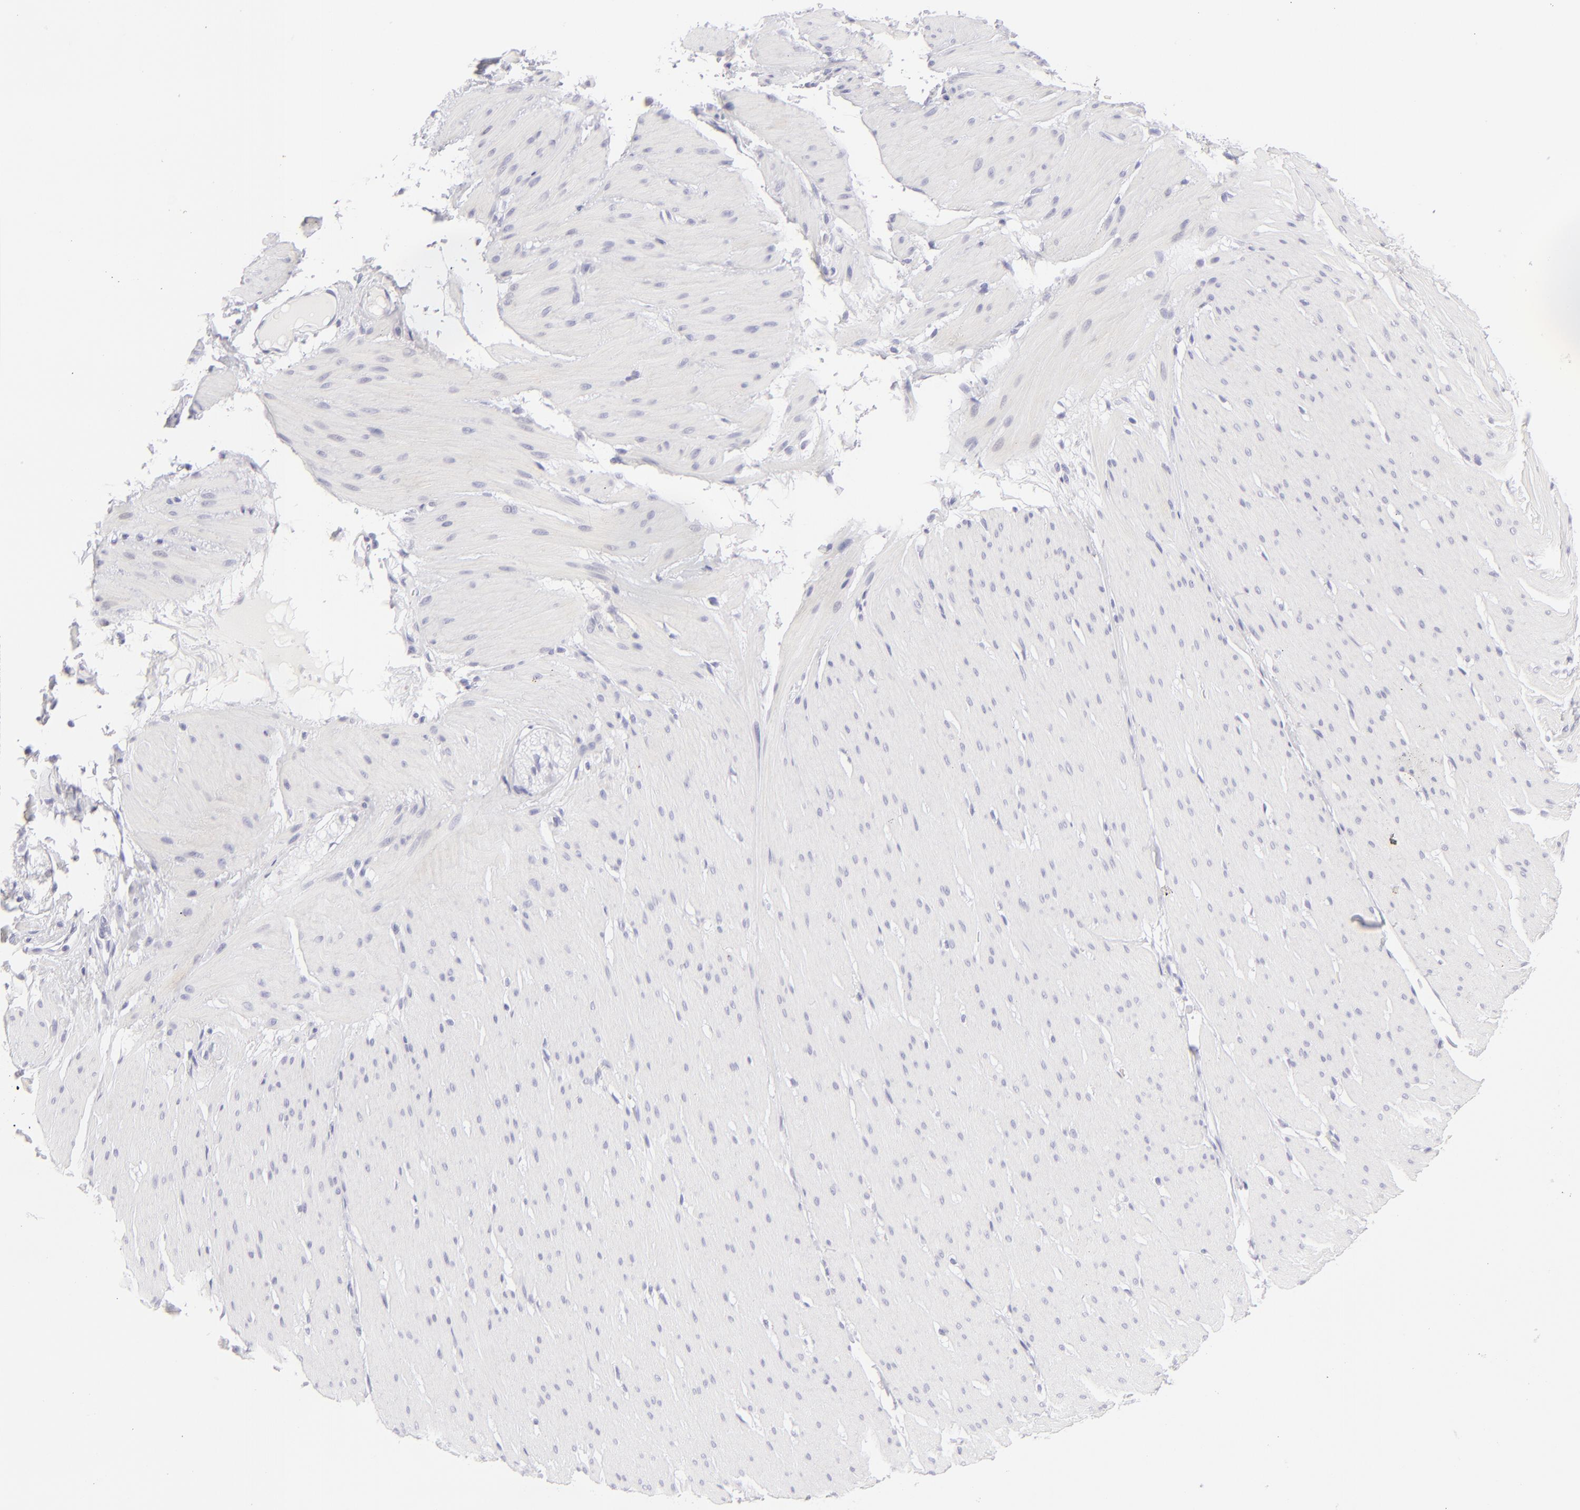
{"staining": {"intensity": "negative", "quantity": "none", "location": "none"}, "tissue": "smooth muscle", "cell_type": "Smooth muscle cells", "image_type": "normal", "snomed": [{"axis": "morphology", "description": "Normal tissue, NOS"}, {"axis": "topography", "description": "Smooth muscle"}, {"axis": "topography", "description": "Colon"}], "caption": "Human smooth muscle stained for a protein using immunohistochemistry shows no positivity in smooth muscle cells.", "gene": "FCER2", "patient": {"sex": "male", "age": 67}}